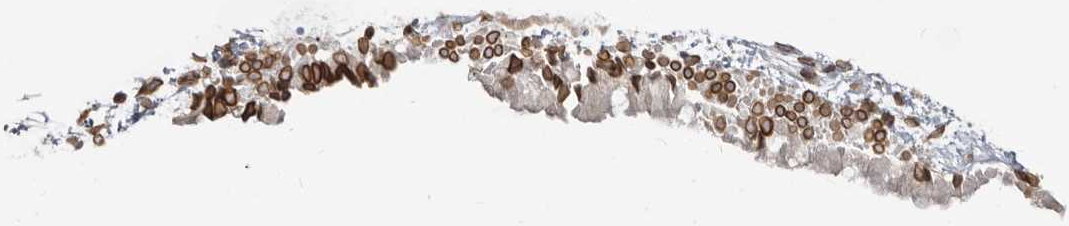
{"staining": {"intensity": "strong", "quantity": ">75%", "location": "cytoplasmic/membranous,nuclear"}, "tissue": "nasopharynx", "cell_type": "Respiratory epithelial cells", "image_type": "normal", "snomed": [{"axis": "morphology", "description": "Normal tissue, NOS"}, {"axis": "topography", "description": "Nasopharynx"}], "caption": "Benign nasopharynx displays strong cytoplasmic/membranous,nuclear positivity in about >75% of respiratory epithelial cells.", "gene": "NUP153", "patient": {"sex": "male", "age": 22}}